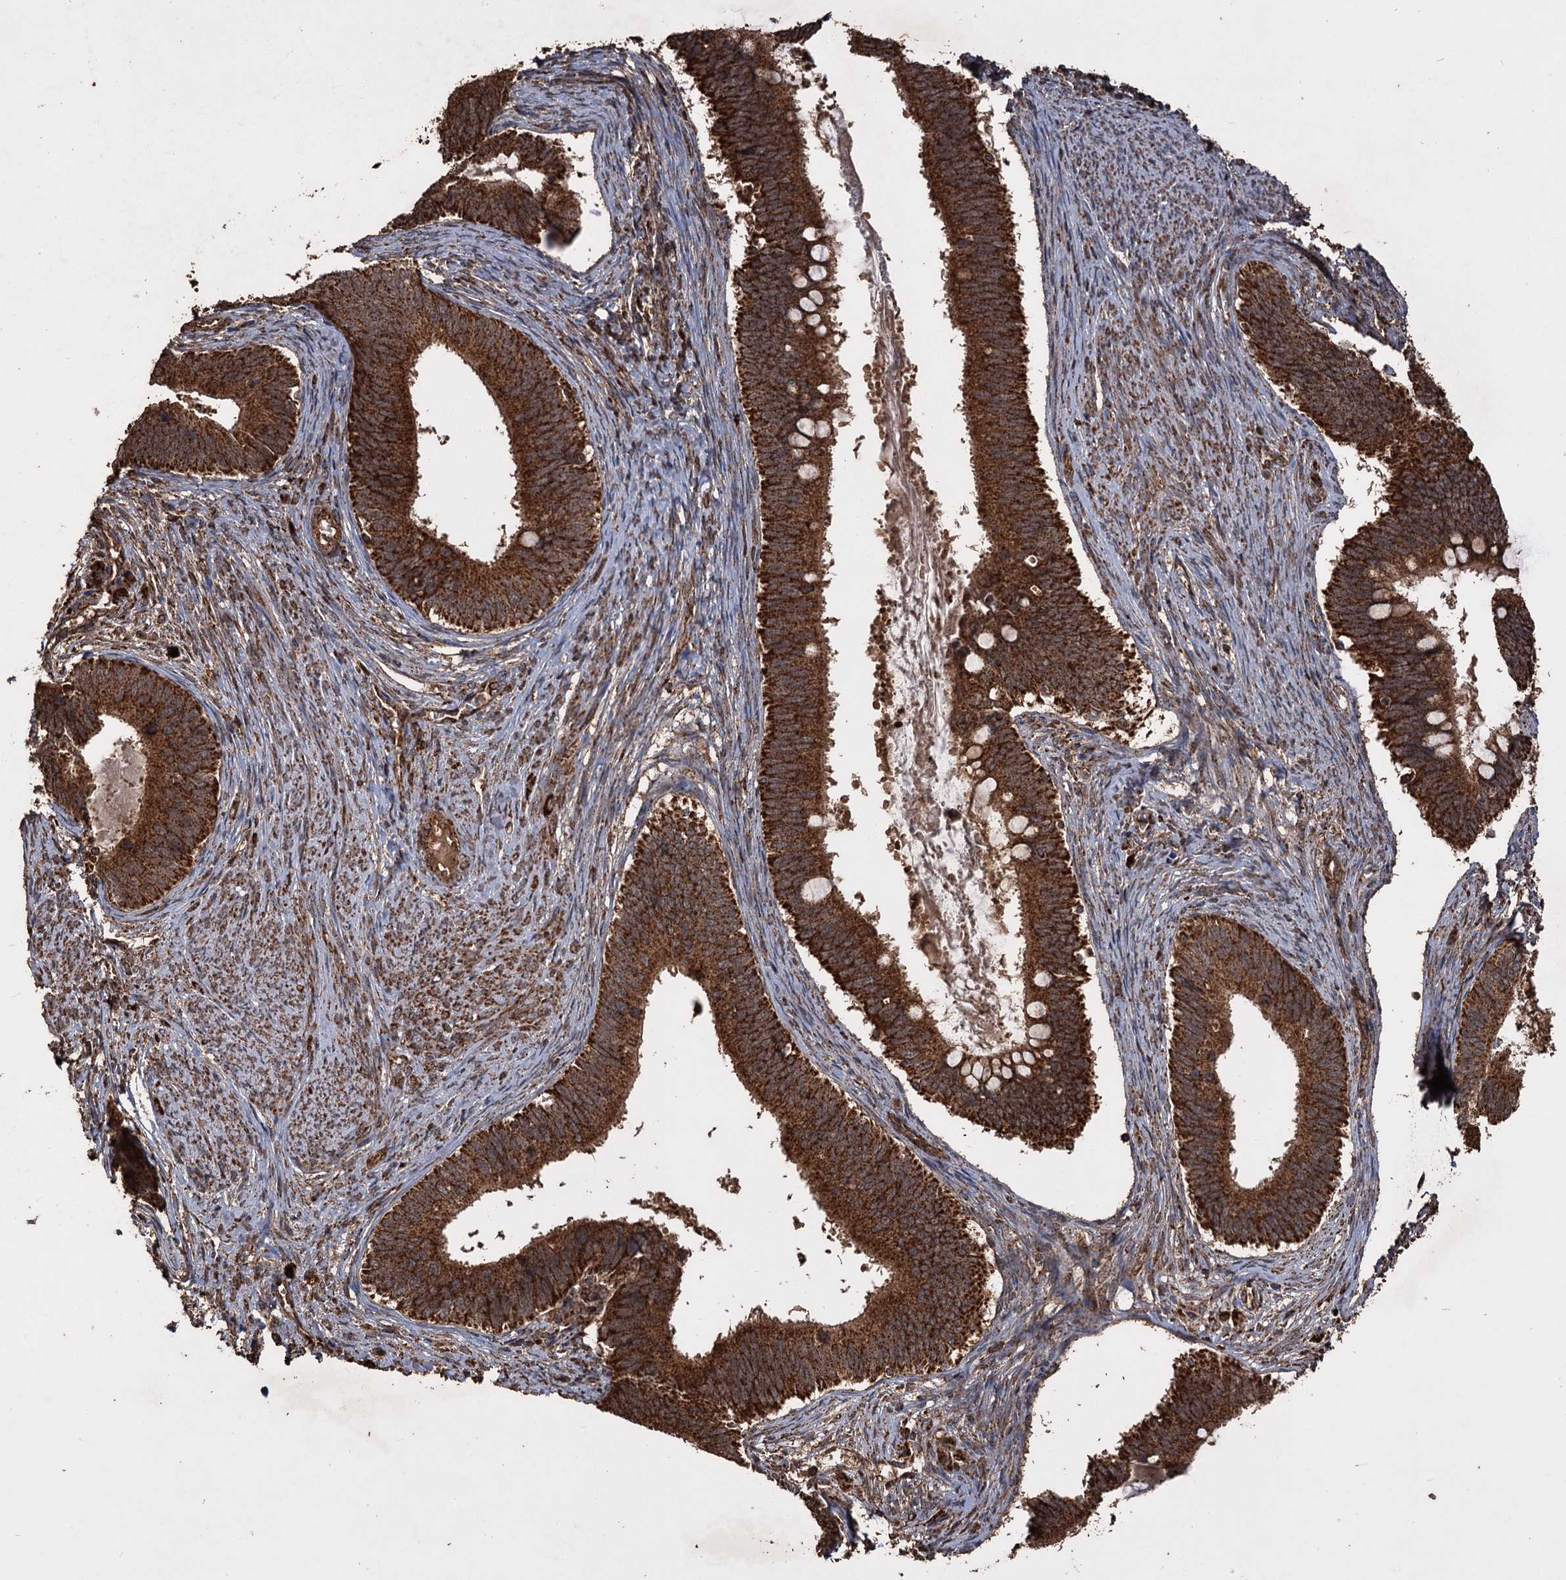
{"staining": {"intensity": "strong", "quantity": ">75%", "location": "cytoplasmic/membranous"}, "tissue": "cervical cancer", "cell_type": "Tumor cells", "image_type": "cancer", "snomed": [{"axis": "morphology", "description": "Adenocarcinoma, NOS"}, {"axis": "topography", "description": "Cervix"}], "caption": "Cervical cancer stained for a protein (brown) shows strong cytoplasmic/membranous positive staining in about >75% of tumor cells.", "gene": "IPO4", "patient": {"sex": "female", "age": 42}}